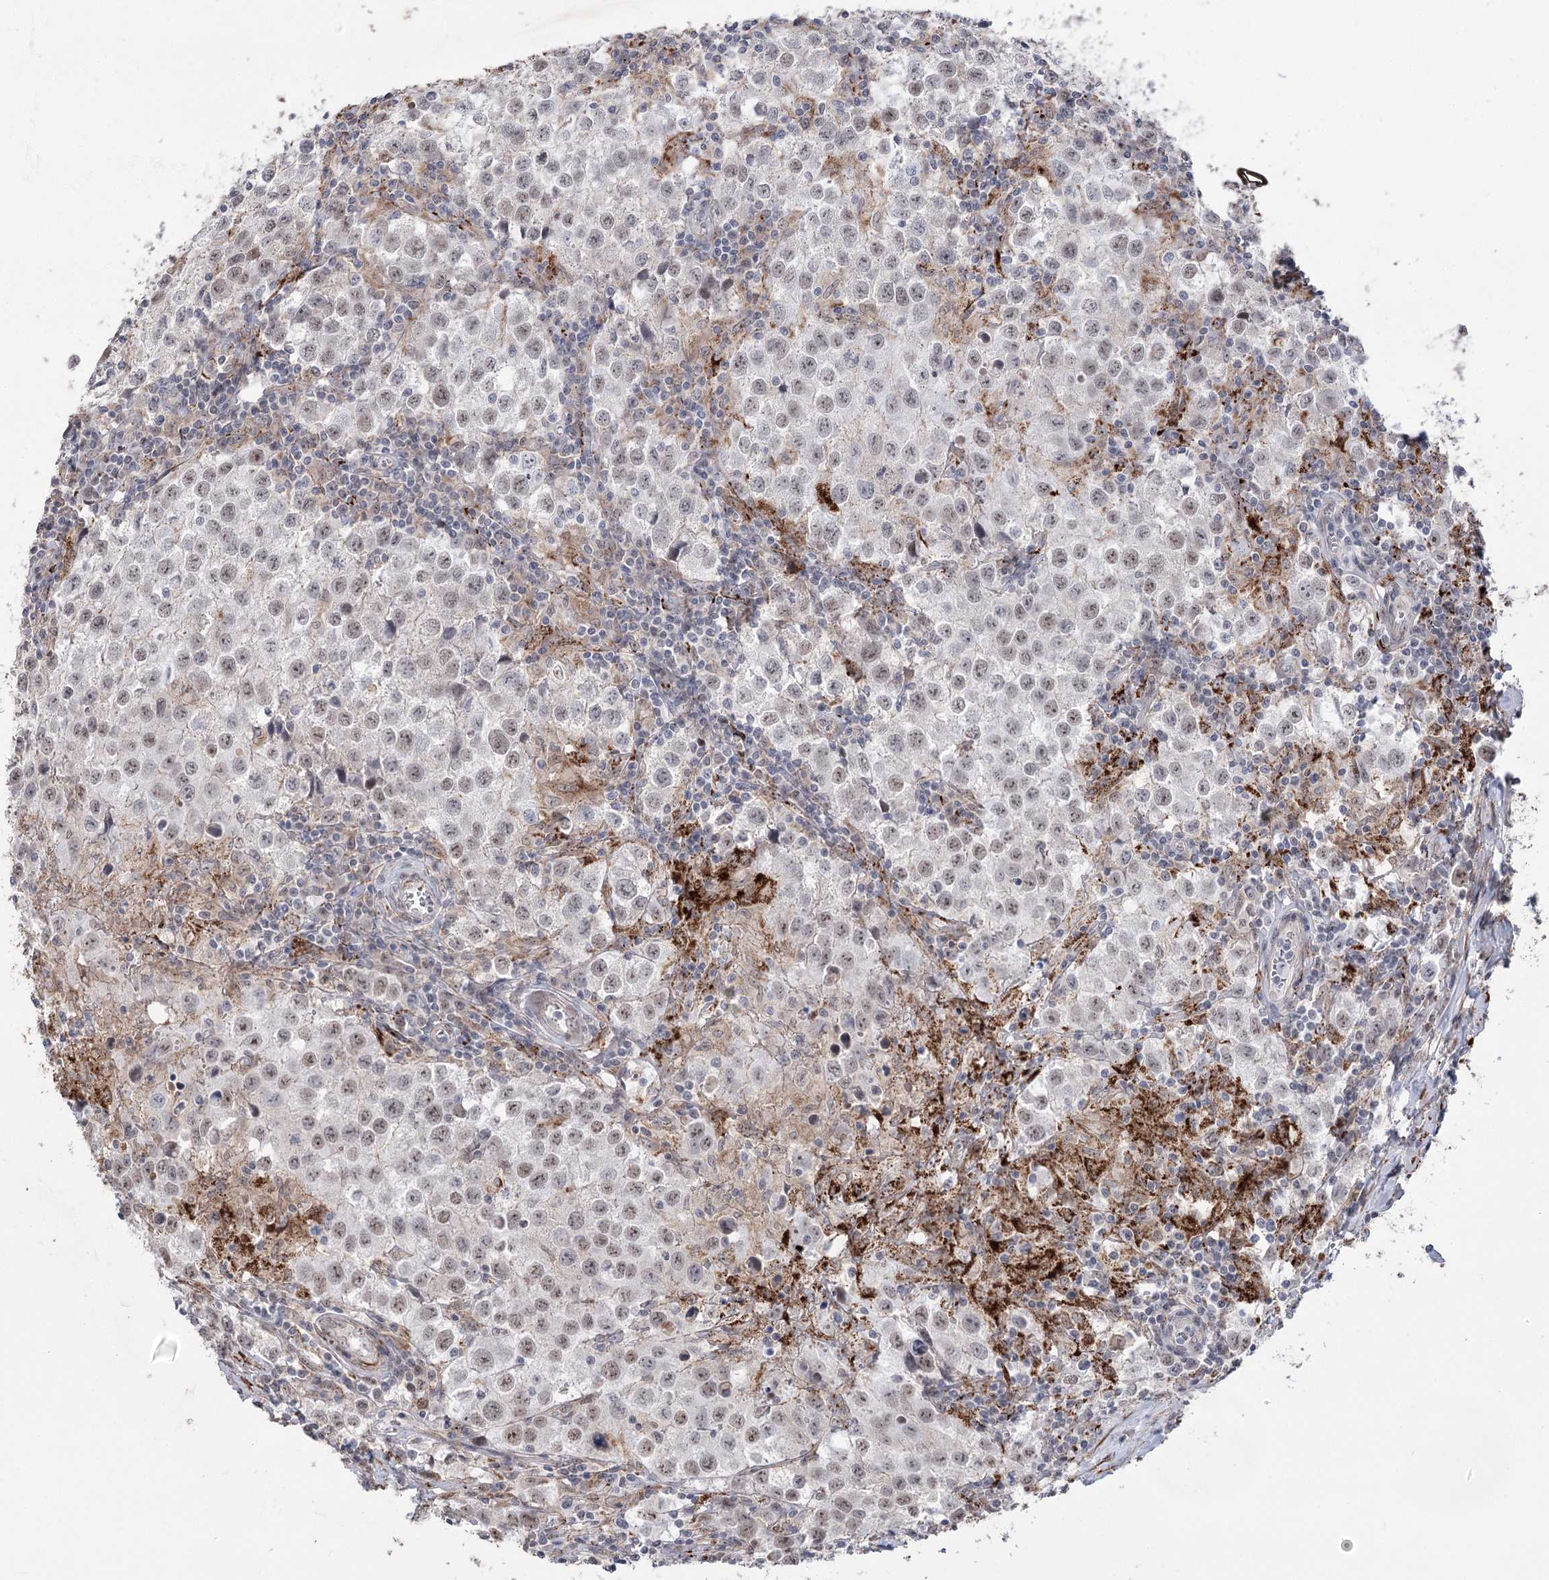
{"staining": {"intensity": "moderate", "quantity": "25%-75%", "location": "nuclear"}, "tissue": "testis cancer", "cell_type": "Tumor cells", "image_type": "cancer", "snomed": [{"axis": "morphology", "description": "Seminoma, NOS"}, {"axis": "morphology", "description": "Carcinoma, Embryonal, NOS"}, {"axis": "topography", "description": "Testis"}], "caption": "Moderate nuclear staining is seen in approximately 25%-75% of tumor cells in testis cancer.", "gene": "ZSCAN23", "patient": {"sex": "male", "age": 43}}